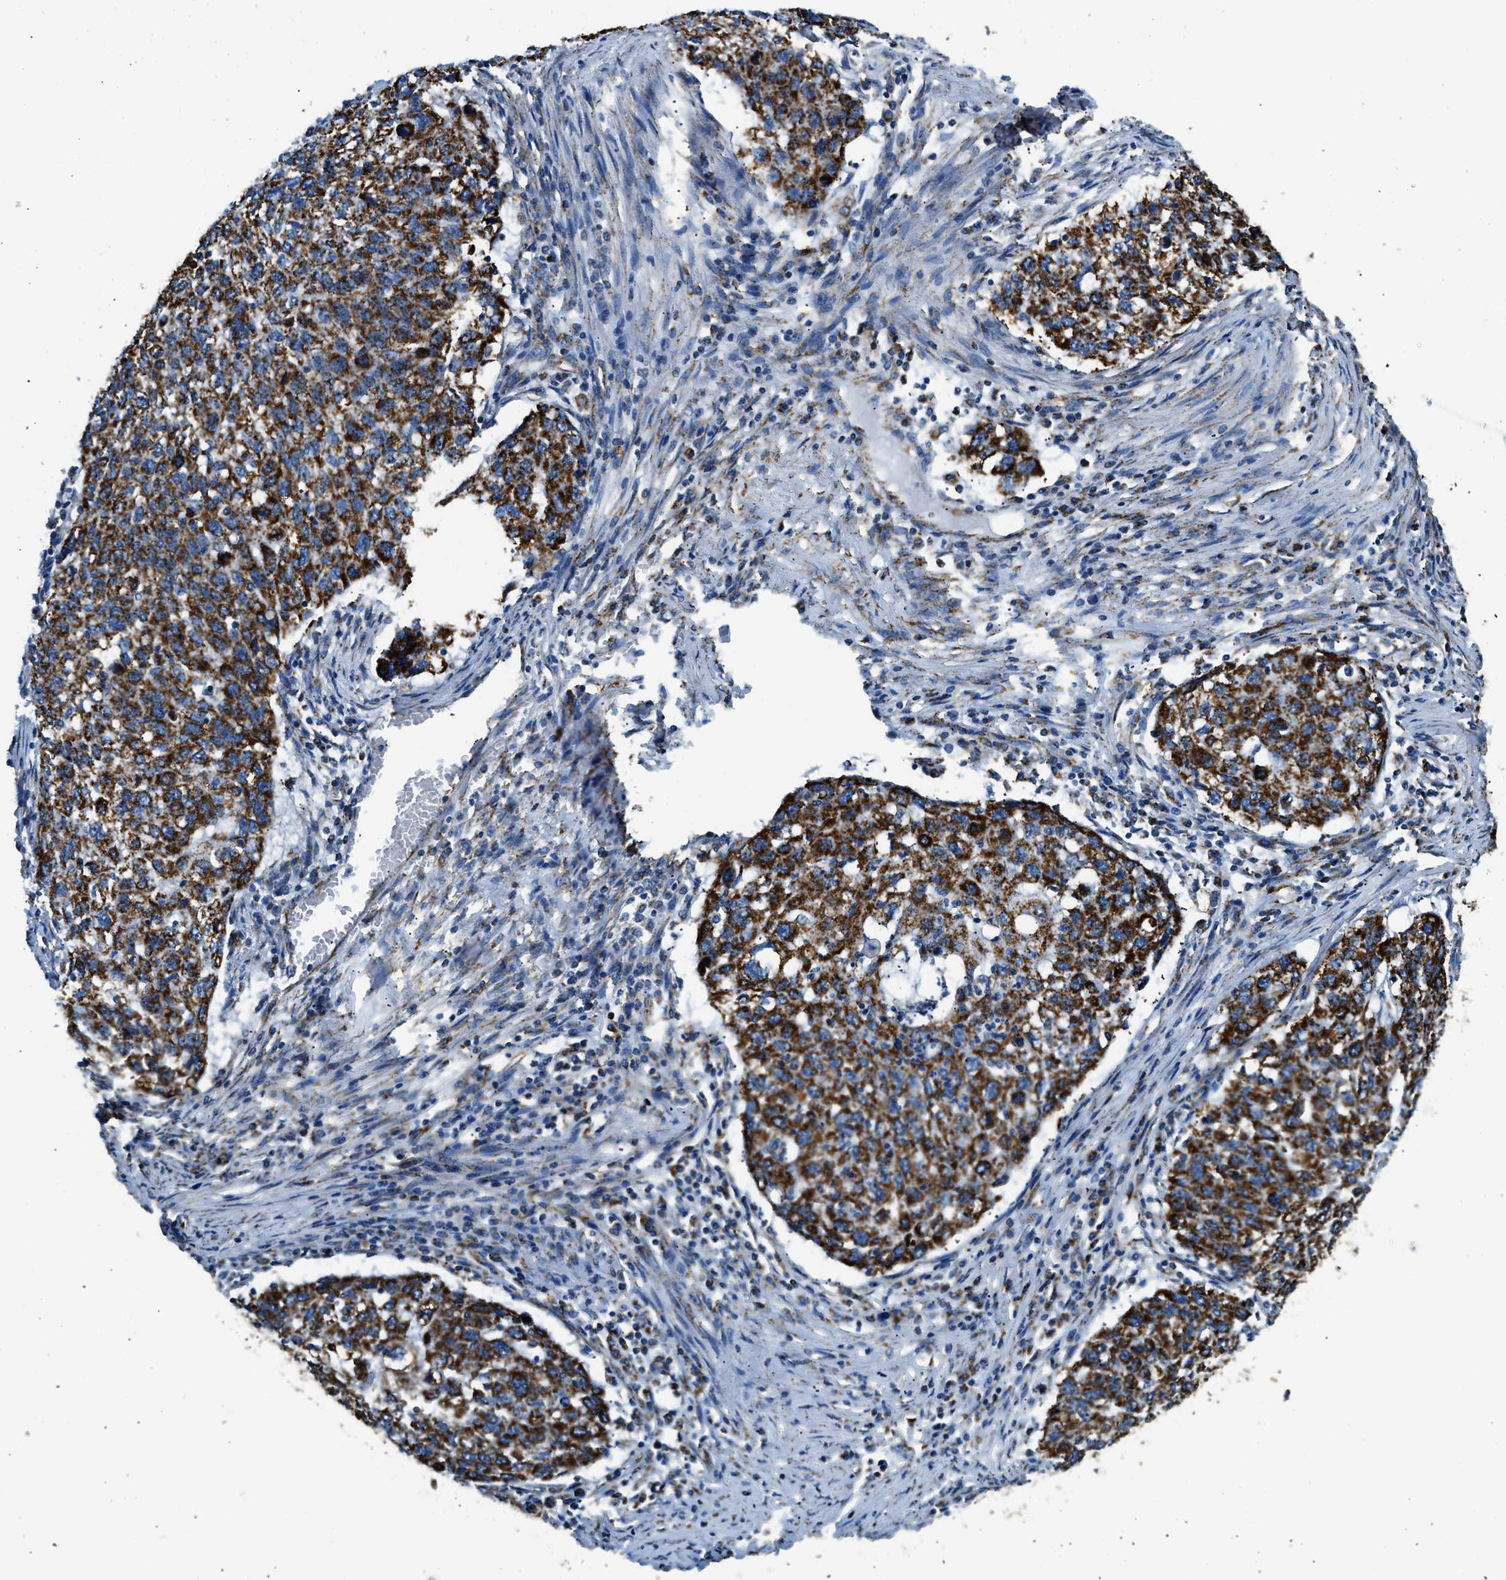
{"staining": {"intensity": "strong", "quantity": ">75%", "location": "cytoplasmic/membranous"}, "tissue": "lung cancer", "cell_type": "Tumor cells", "image_type": "cancer", "snomed": [{"axis": "morphology", "description": "Squamous cell carcinoma, NOS"}, {"axis": "topography", "description": "Lung"}], "caption": "Protein expression analysis of human squamous cell carcinoma (lung) reveals strong cytoplasmic/membranous expression in about >75% of tumor cells.", "gene": "IRX6", "patient": {"sex": "female", "age": 63}}